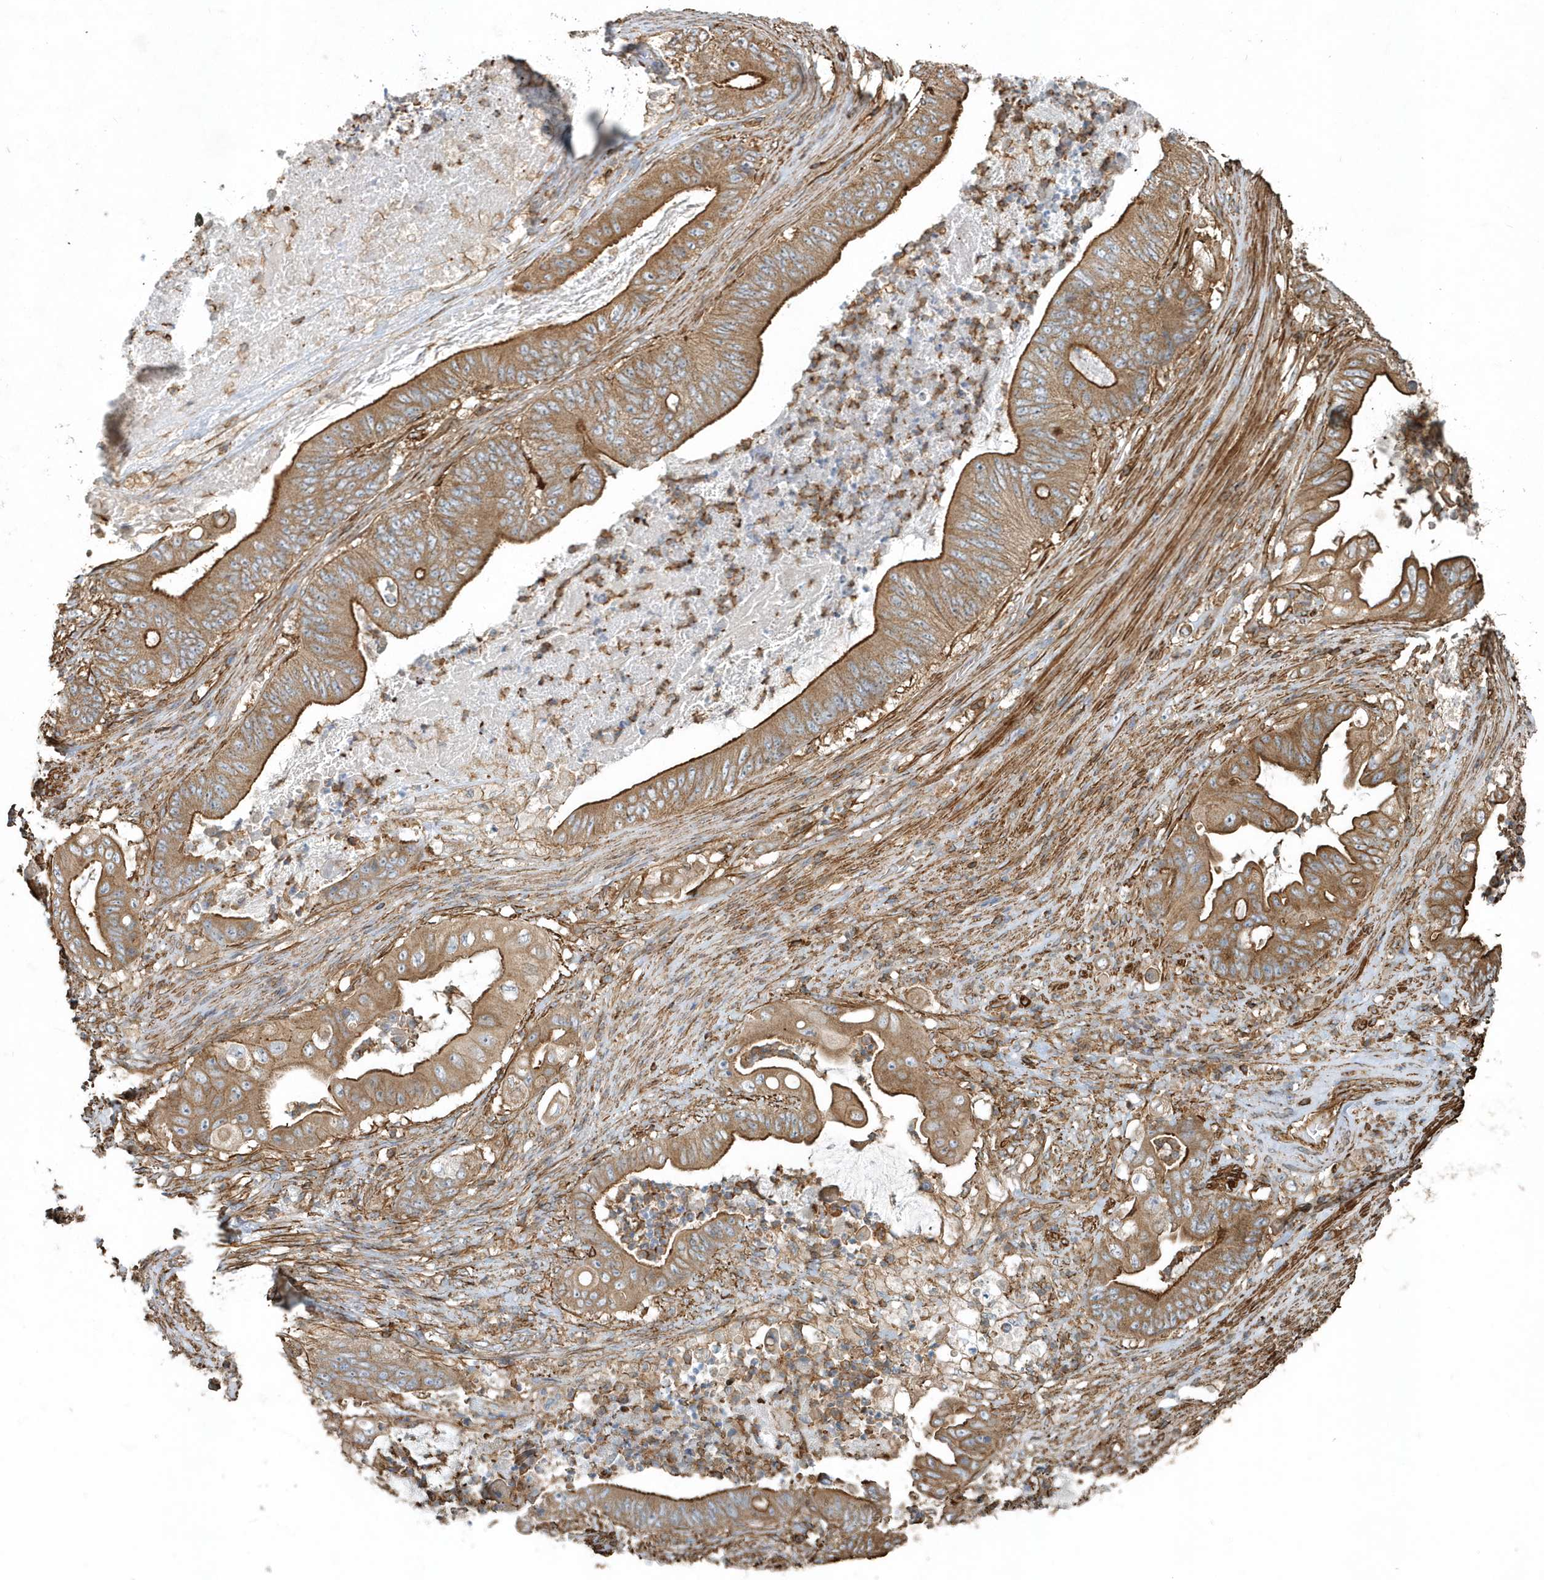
{"staining": {"intensity": "moderate", "quantity": ">75%", "location": "cytoplasmic/membranous"}, "tissue": "stomach cancer", "cell_type": "Tumor cells", "image_type": "cancer", "snomed": [{"axis": "morphology", "description": "Adenocarcinoma, NOS"}, {"axis": "topography", "description": "Stomach"}], "caption": "IHC image of neoplastic tissue: human adenocarcinoma (stomach) stained using immunohistochemistry (IHC) reveals medium levels of moderate protein expression localized specifically in the cytoplasmic/membranous of tumor cells, appearing as a cytoplasmic/membranous brown color.", "gene": "MMUT", "patient": {"sex": "female", "age": 73}}